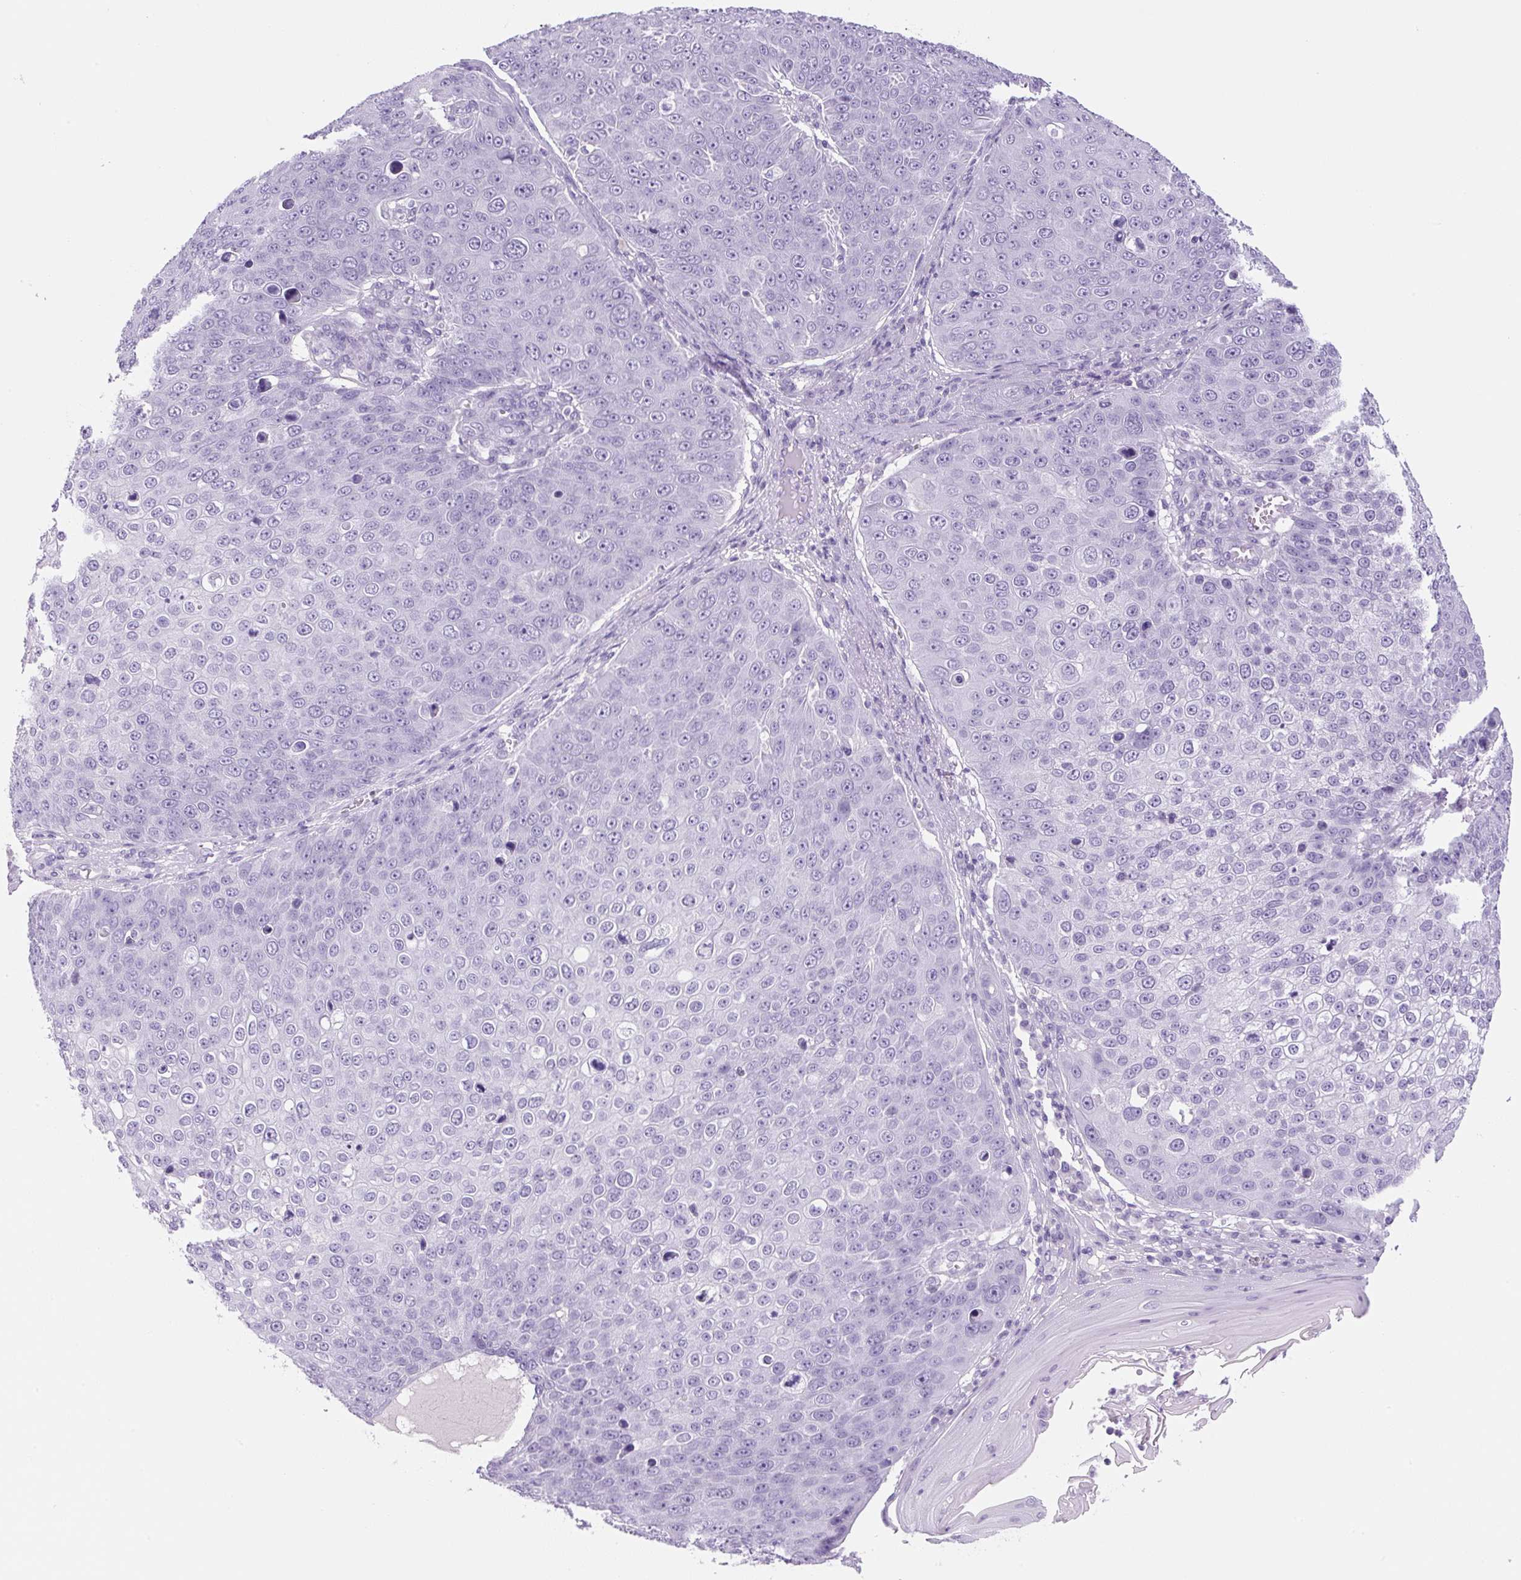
{"staining": {"intensity": "negative", "quantity": "none", "location": "none"}, "tissue": "skin cancer", "cell_type": "Tumor cells", "image_type": "cancer", "snomed": [{"axis": "morphology", "description": "Squamous cell carcinoma, NOS"}, {"axis": "topography", "description": "Skin"}], "caption": "The photomicrograph reveals no staining of tumor cells in skin squamous cell carcinoma.", "gene": "PRRT1", "patient": {"sex": "male", "age": 71}}